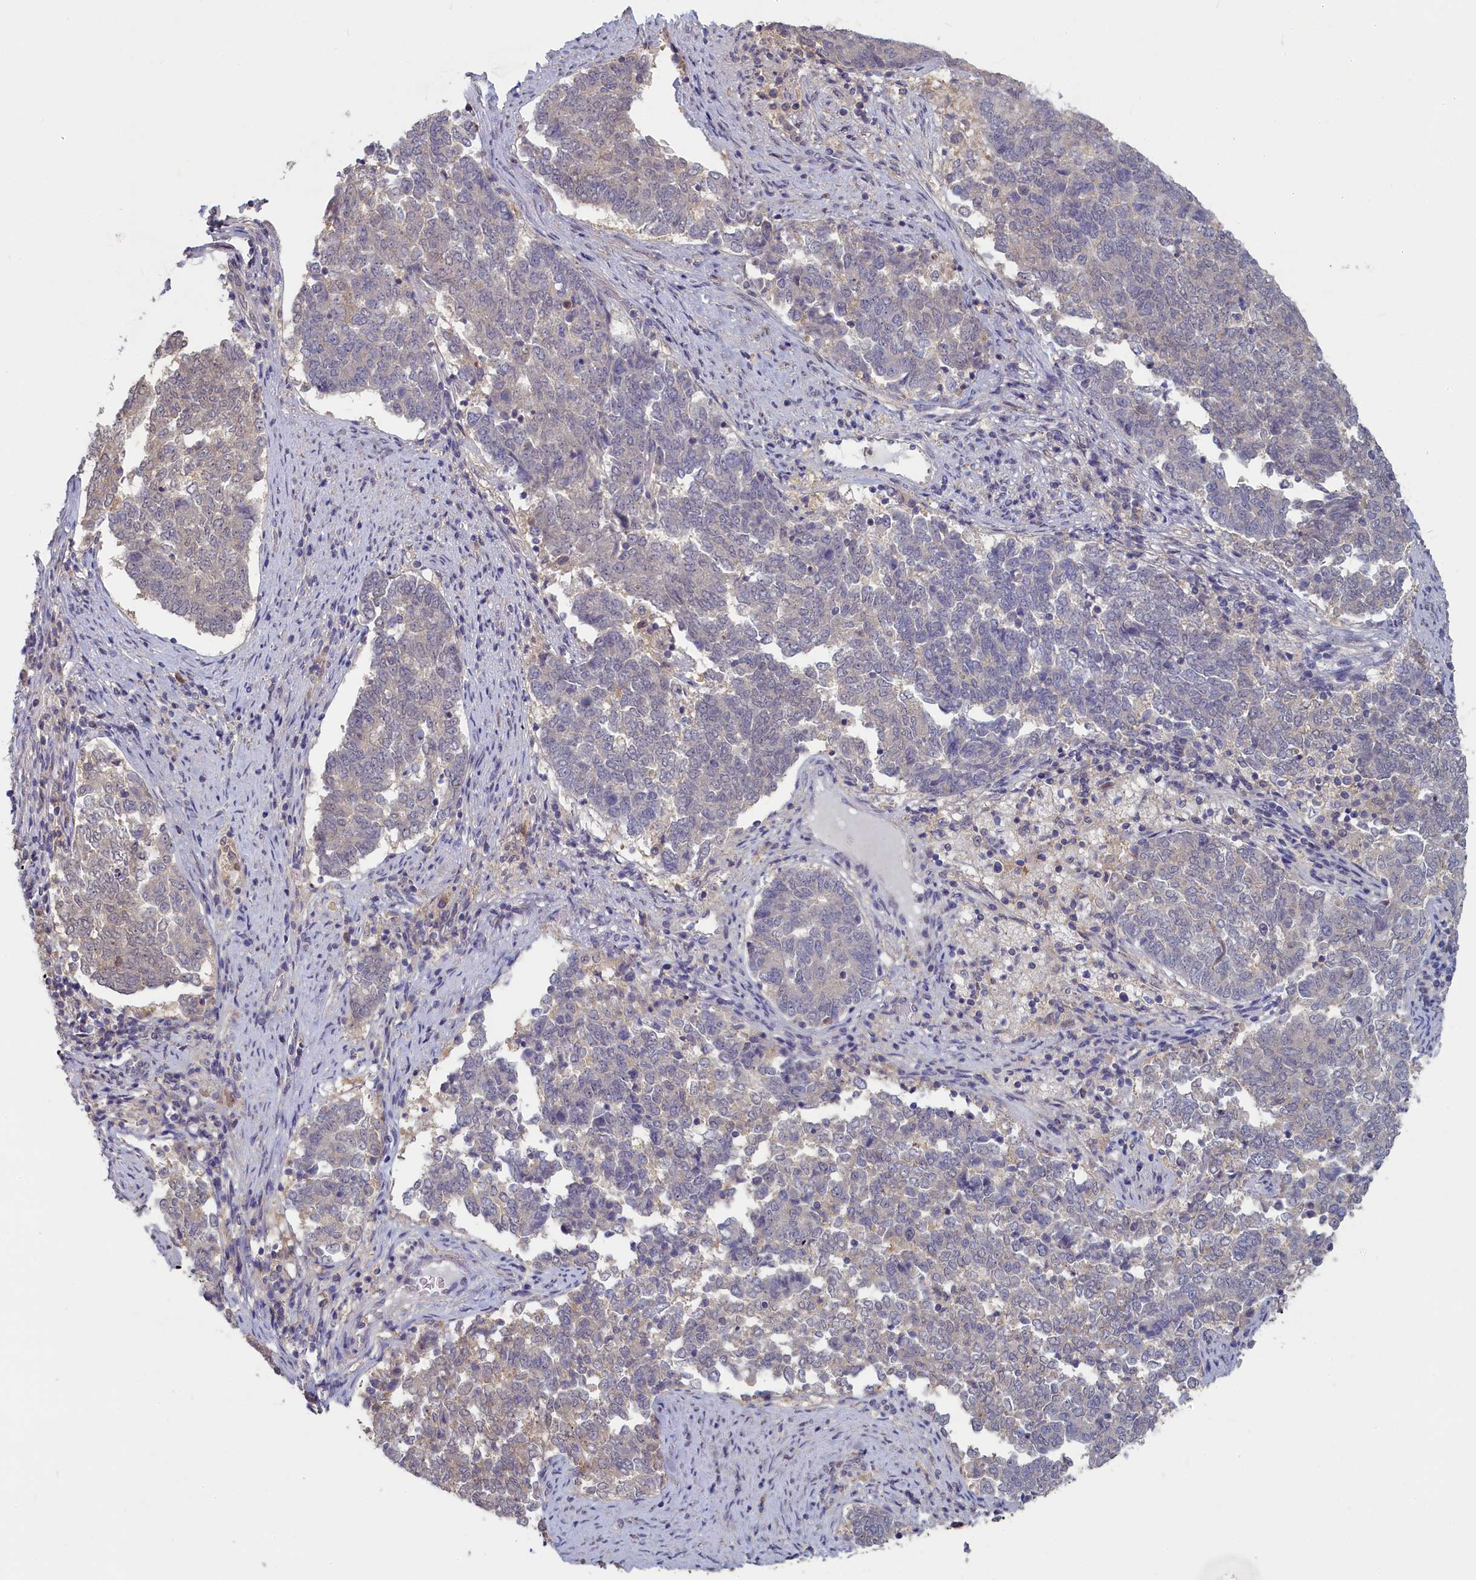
{"staining": {"intensity": "weak", "quantity": "<25%", "location": "cytoplasmic/membranous"}, "tissue": "endometrial cancer", "cell_type": "Tumor cells", "image_type": "cancer", "snomed": [{"axis": "morphology", "description": "Adenocarcinoma, NOS"}, {"axis": "topography", "description": "Endometrium"}], "caption": "The histopathology image reveals no significant staining in tumor cells of adenocarcinoma (endometrial).", "gene": "UCHL3", "patient": {"sex": "female", "age": 80}}